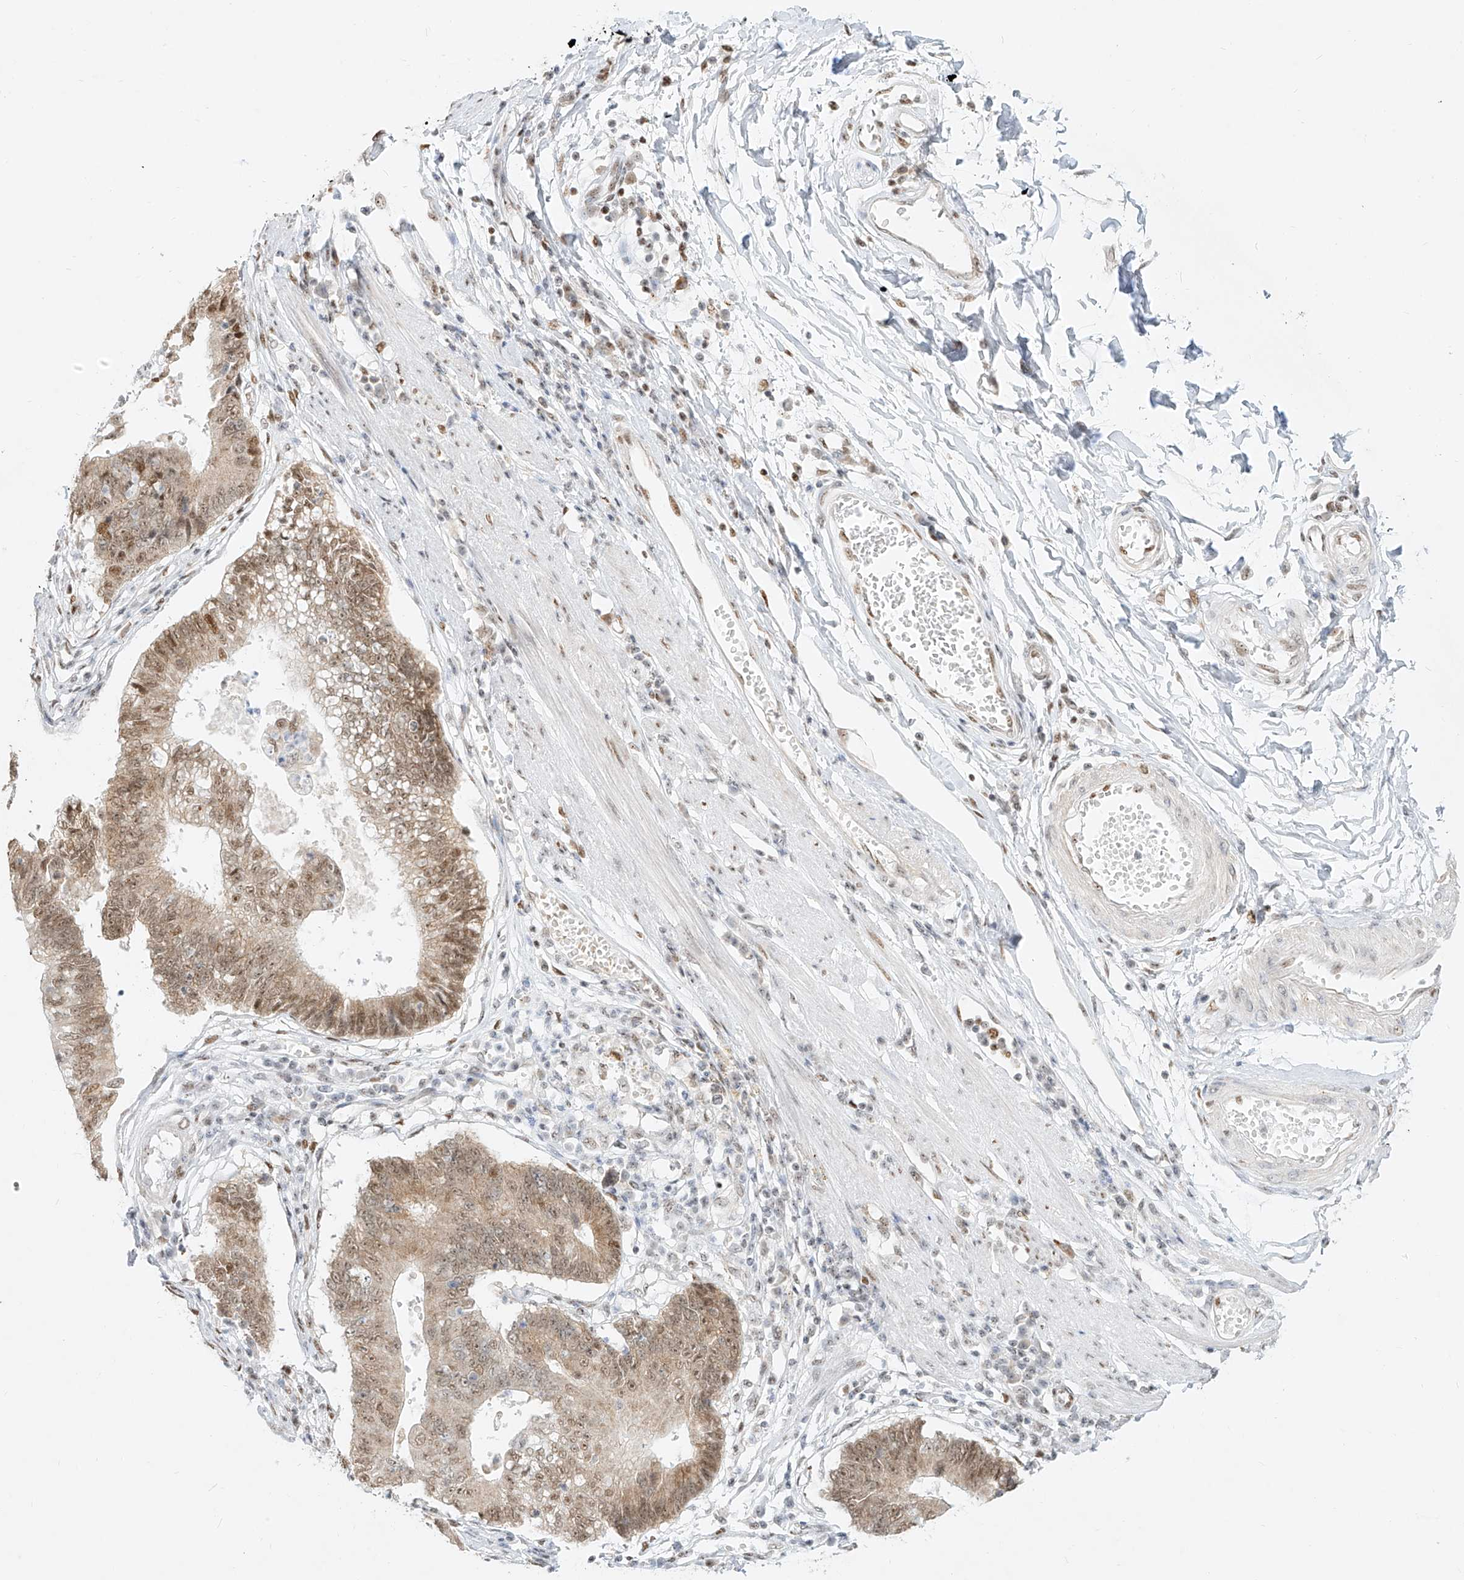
{"staining": {"intensity": "moderate", "quantity": "25%-75%", "location": "cytoplasmic/membranous,nuclear"}, "tissue": "stomach cancer", "cell_type": "Tumor cells", "image_type": "cancer", "snomed": [{"axis": "morphology", "description": "Adenocarcinoma, NOS"}, {"axis": "topography", "description": "Stomach"}], "caption": "DAB immunohistochemical staining of adenocarcinoma (stomach) reveals moderate cytoplasmic/membranous and nuclear protein positivity in approximately 25%-75% of tumor cells.", "gene": "NHSL1", "patient": {"sex": "male", "age": 59}}